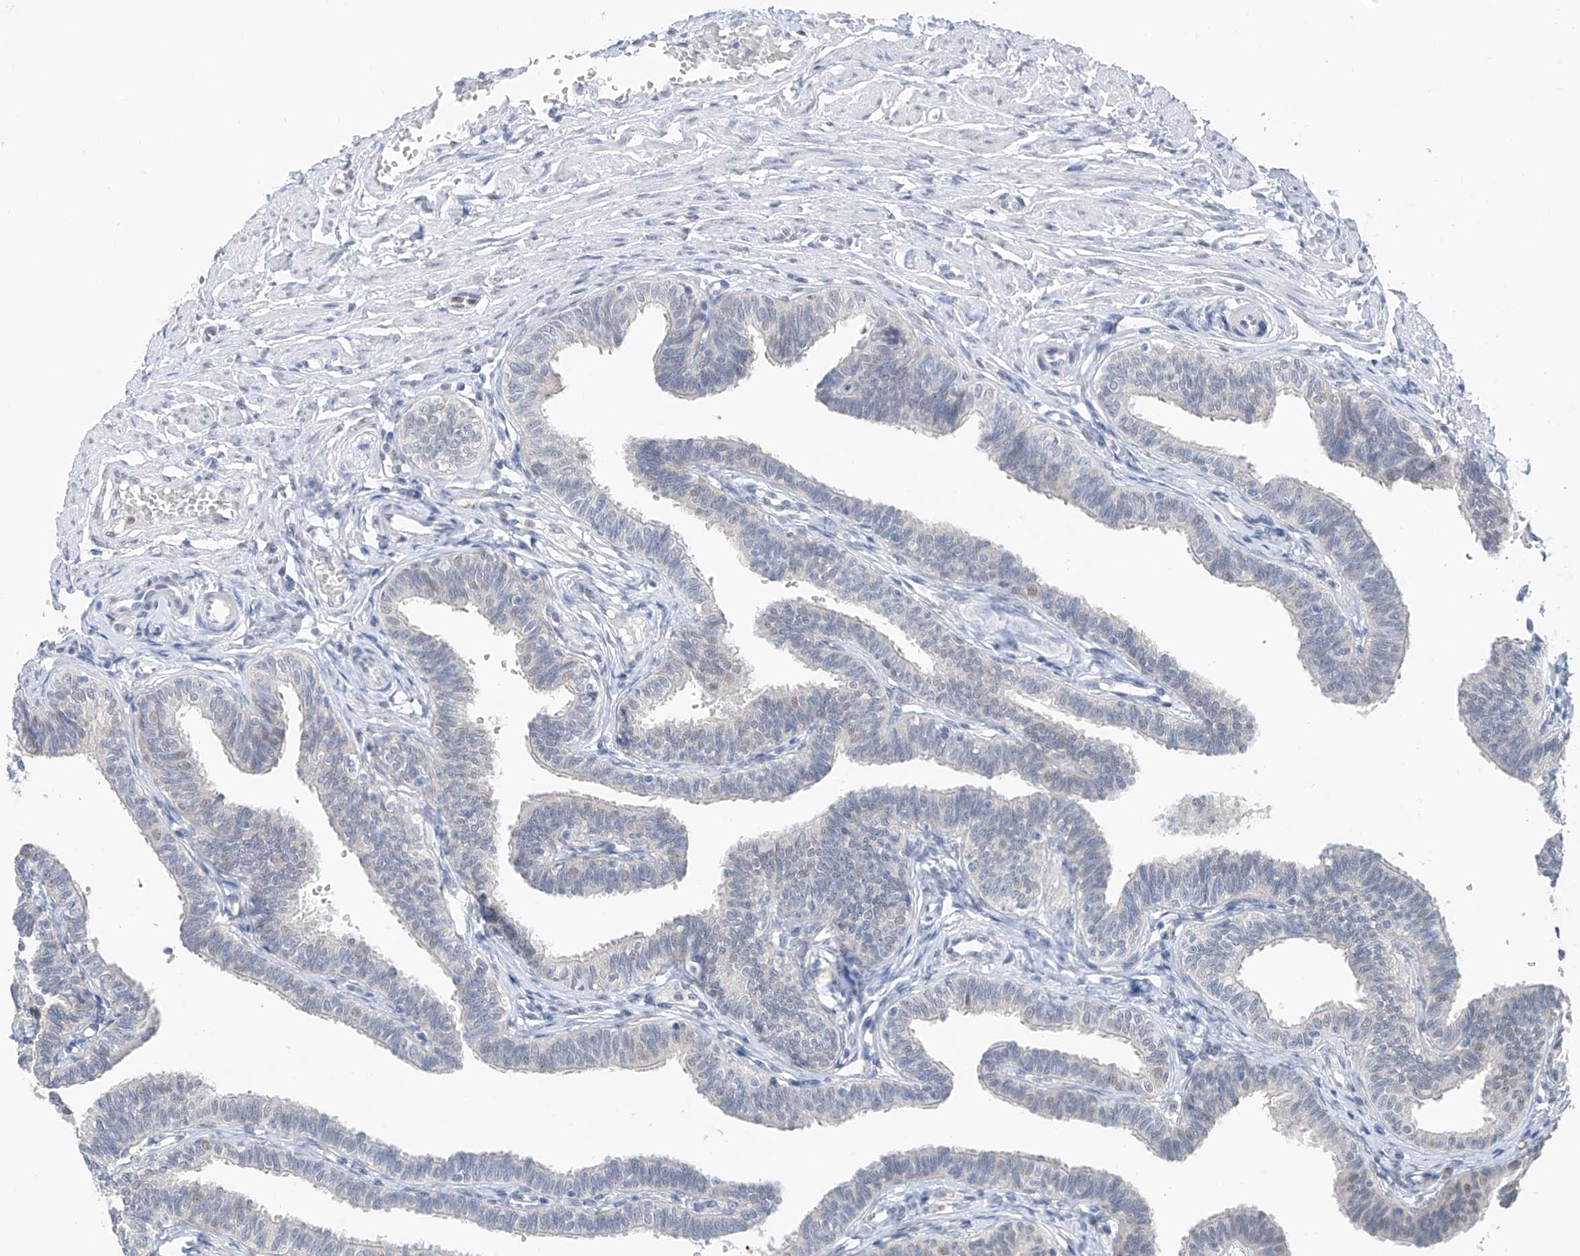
{"staining": {"intensity": "negative", "quantity": "none", "location": "none"}, "tissue": "fallopian tube", "cell_type": "Glandular cells", "image_type": "normal", "snomed": [{"axis": "morphology", "description": "Normal tissue, NOS"}, {"axis": "topography", "description": "Fallopian tube"}, {"axis": "topography", "description": "Ovary"}], "caption": "High power microscopy micrograph of an immunohistochemistry photomicrograph of normal fallopian tube, revealing no significant expression in glandular cells.", "gene": "CYP4V2", "patient": {"sex": "female", "age": 23}}